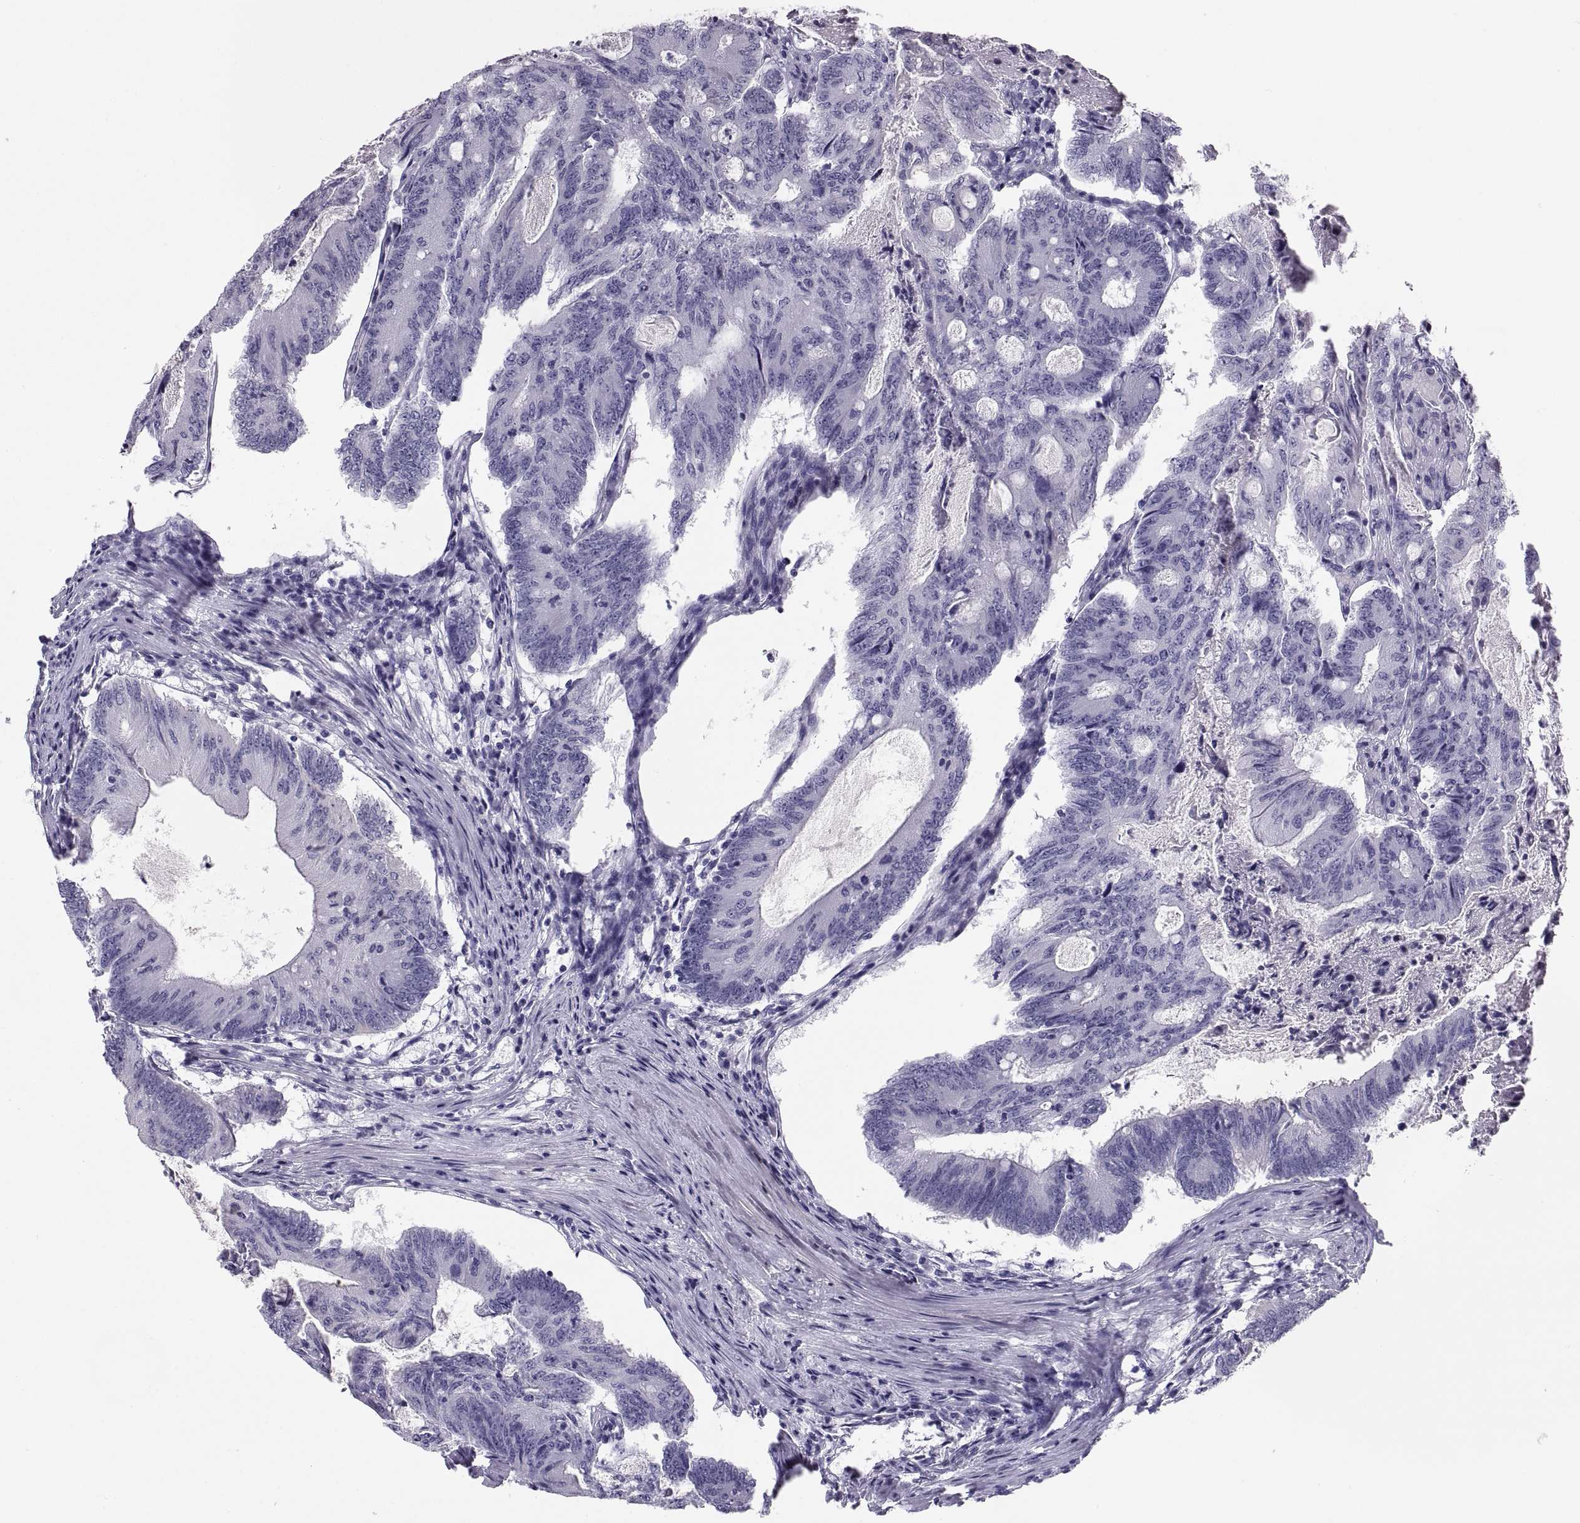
{"staining": {"intensity": "negative", "quantity": "none", "location": "none"}, "tissue": "colorectal cancer", "cell_type": "Tumor cells", "image_type": "cancer", "snomed": [{"axis": "morphology", "description": "Adenocarcinoma, NOS"}, {"axis": "topography", "description": "Colon"}], "caption": "An image of human colorectal cancer is negative for staining in tumor cells.", "gene": "PAX2", "patient": {"sex": "female", "age": 70}}